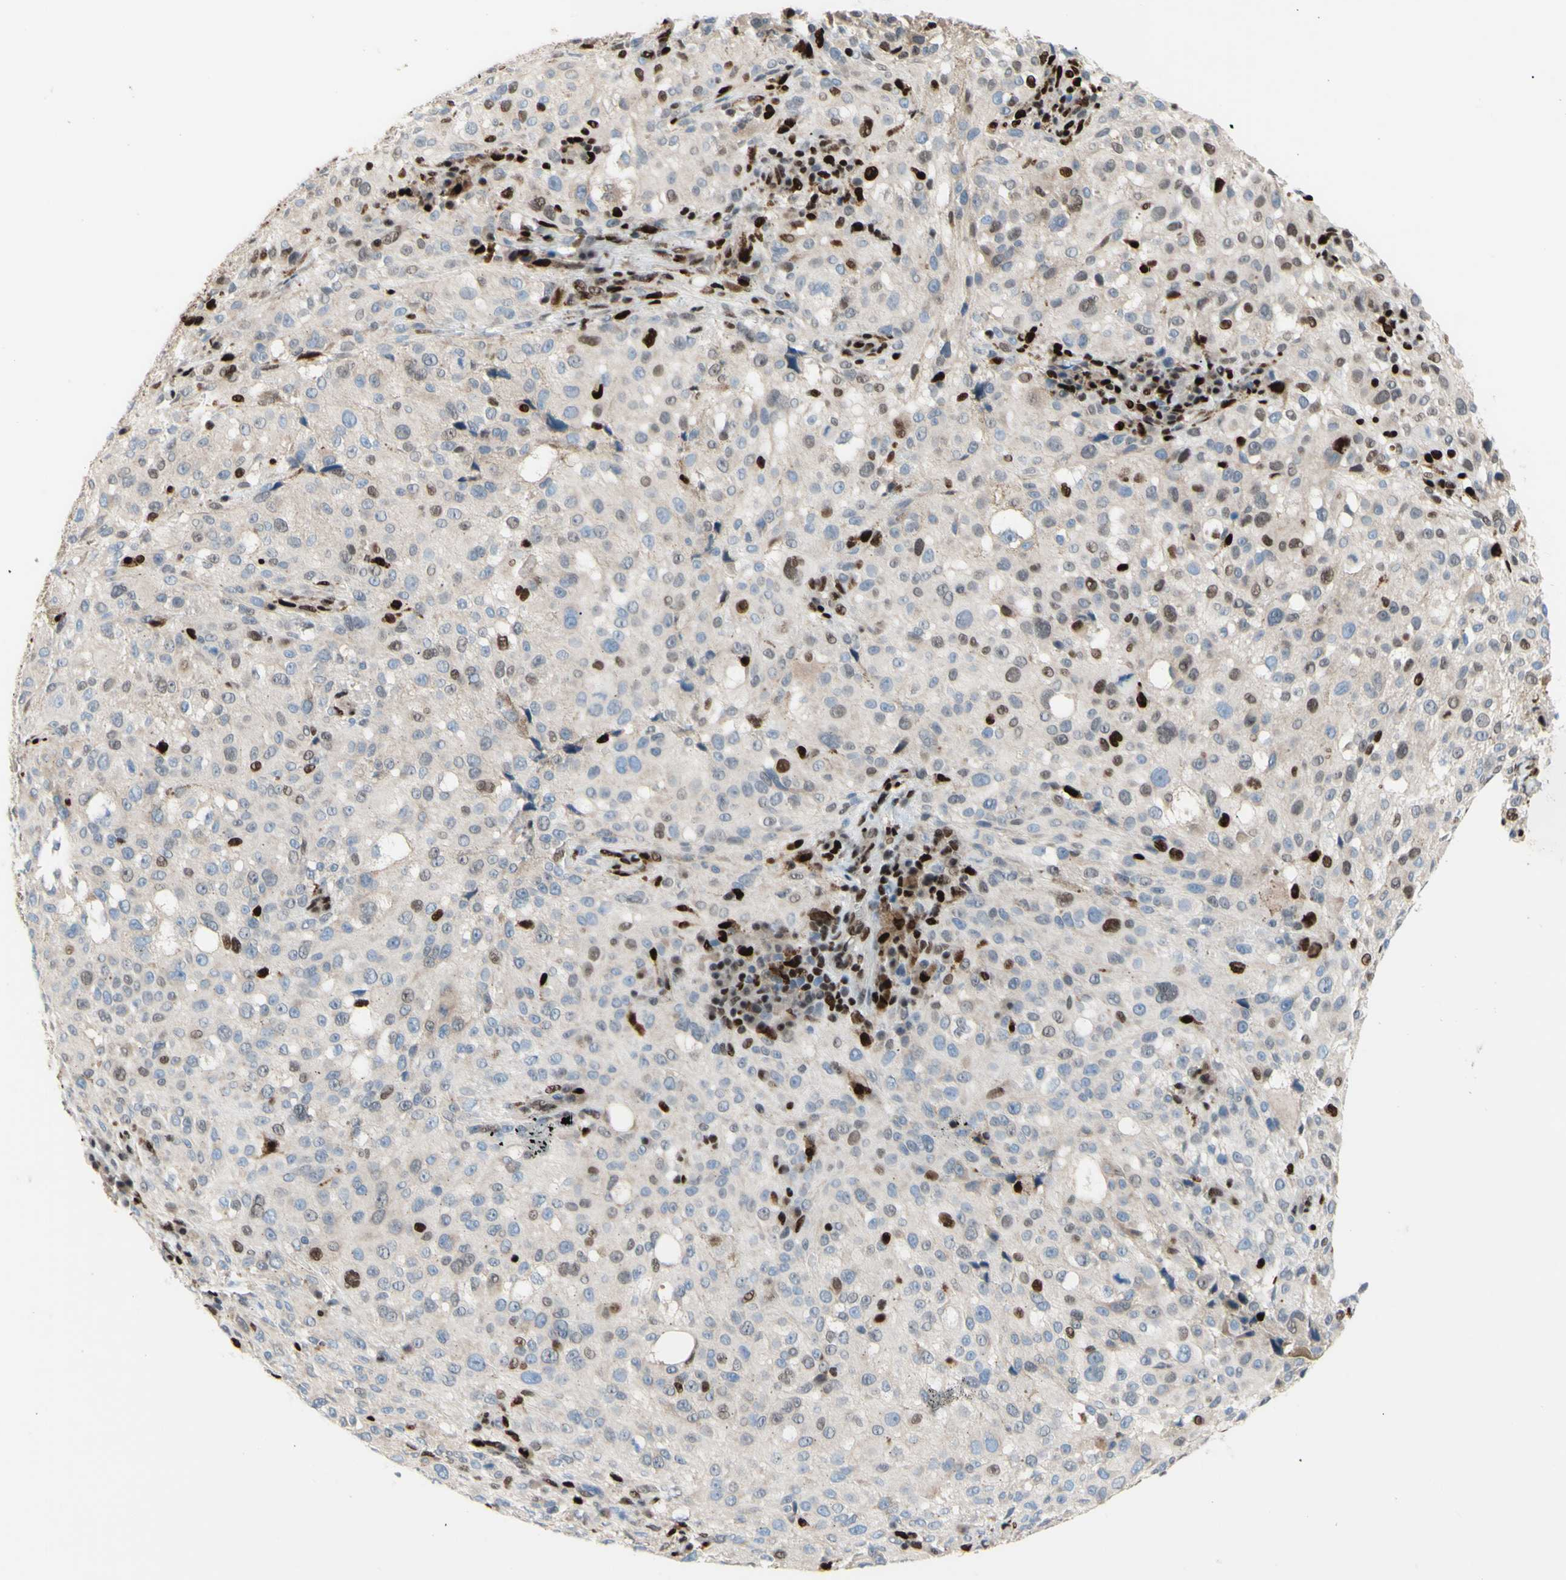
{"staining": {"intensity": "moderate", "quantity": "25%-75%", "location": "cytoplasmic/membranous"}, "tissue": "melanoma", "cell_type": "Tumor cells", "image_type": "cancer", "snomed": [{"axis": "morphology", "description": "Necrosis, NOS"}, {"axis": "morphology", "description": "Malignant melanoma, NOS"}, {"axis": "topography", "description": "Skin"}], "caption": "Immunohistochemistry (IHC) of human malignant melanoma exhibits medium levels of moderate cytoplasmic/membranous expression in approximately 25%-75% of tumor cells. (brown staining indicates protein expression, while blue staining denotes nuclei).", "gene": "EED", "patient": {"sex": "female", "age": 87}}